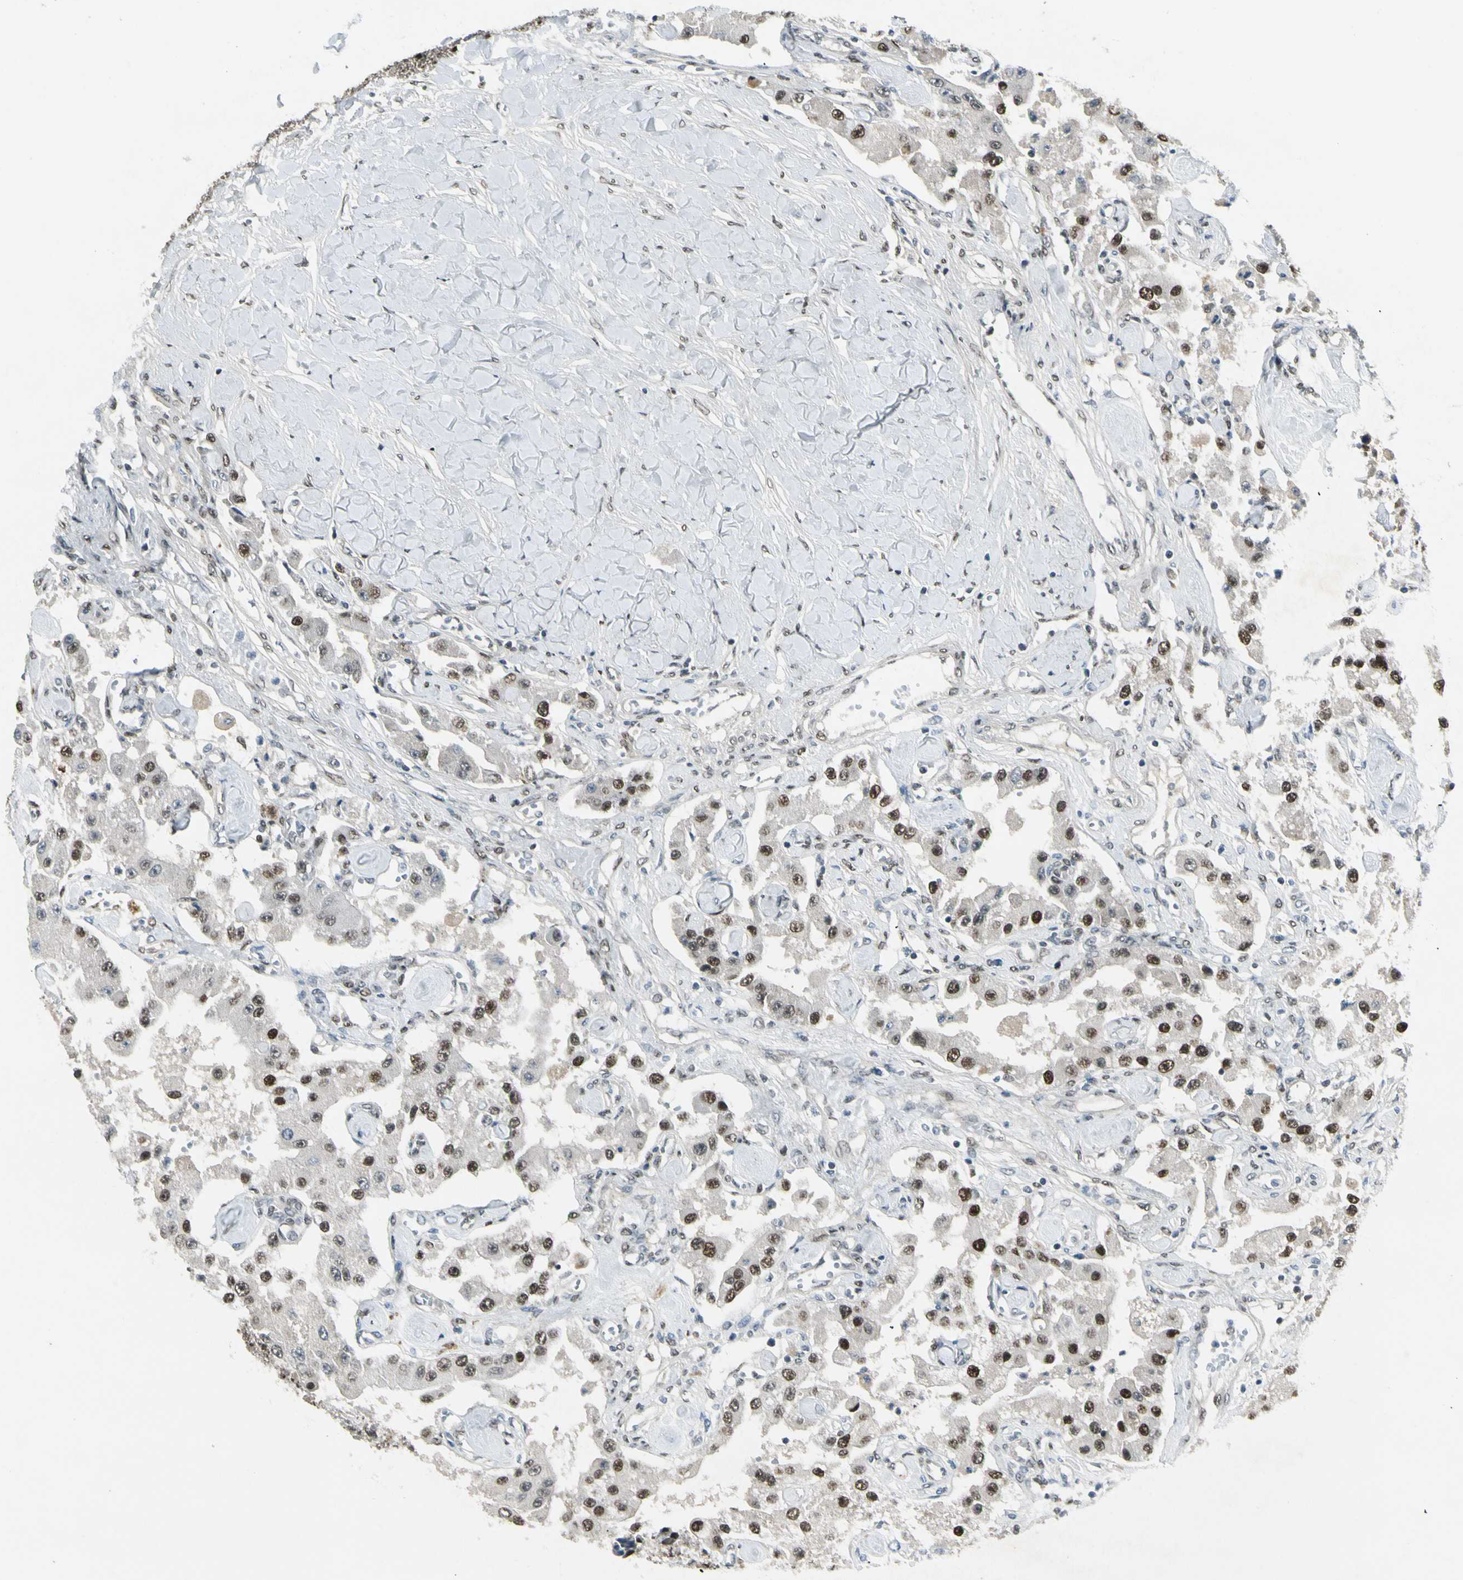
{"staining": {"intensity": "strong", "quantity": ">75%", "location": "nuclear"}, "tissue": "carcinoid", "cell_type": "Tumor cells", "image_type": "cancer", "snomed": [{"axis": "morphology", "description": "Carcinoid, malignant, NOS"}, {"axis": "topography", "description": "Pancreas"}], "caption": "Immunohistochemistry of human malignant carcinoid shows high levels of strong nuclear expression in about >75% of tumor cells.", "gene": "GTF3A", "patient": {"sex": "male", "age": 41}}